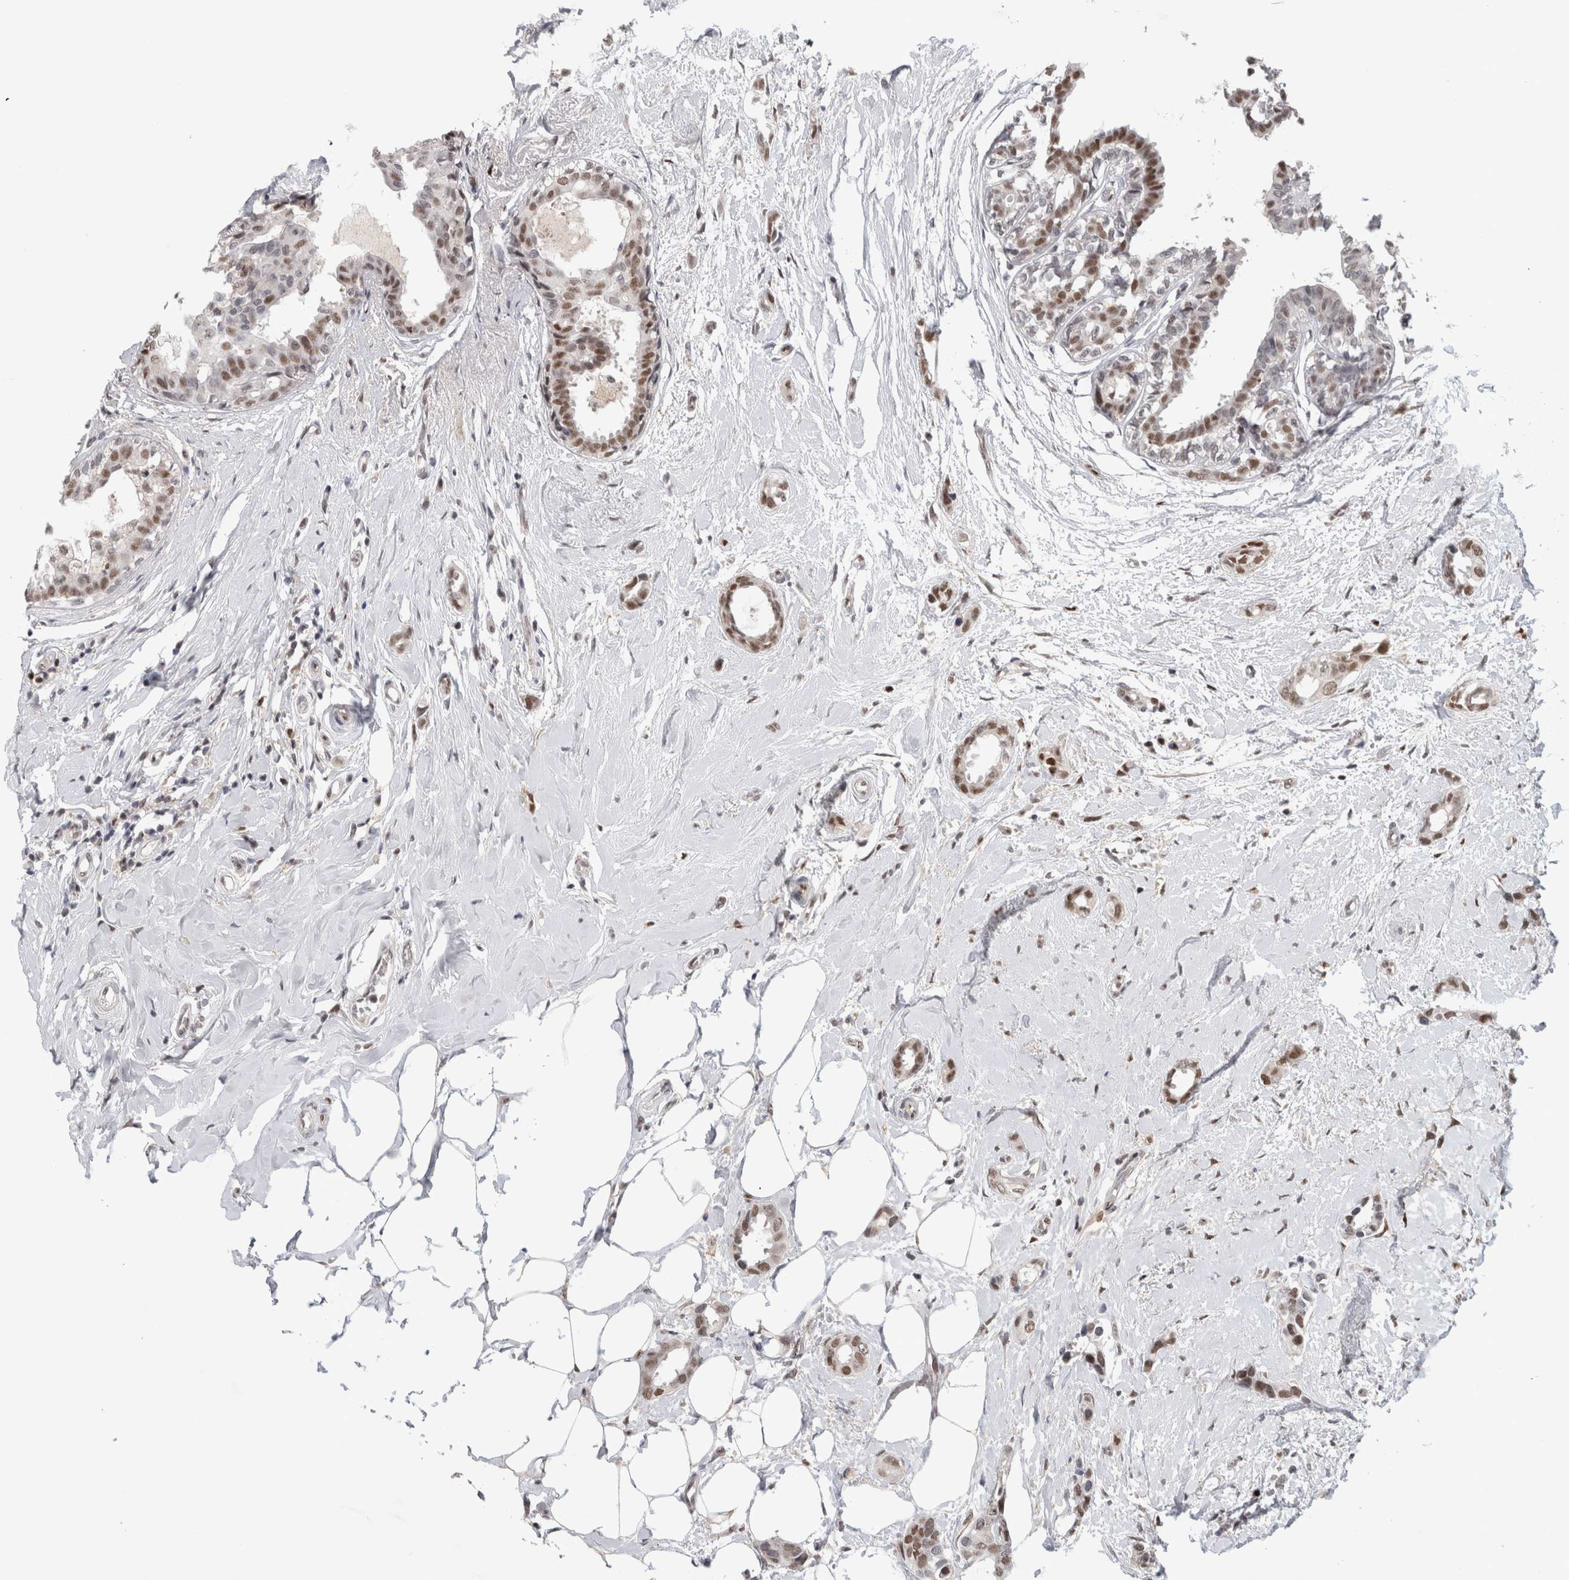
{"staining": {"intensity": "moderate", "quantity": "25%-75%", "location": "nuclear"}, "tissue": "breast cancer", "cell_type": "Tumor cells", "image_type": "cancer", "snomed": [{"axis": "morphology", "description": "Duct carcinoma"}, {"axis": "topography", "description": "Breast"}], "caption": "Protein staining of breast cancer (infiltrating ductal carcinoma) tissue shows moderate nuclear staining in approximately 25%-75% of tumor cells. Nuclei are stained in blue.", "gene": "SRARP", "patient": {"sex": "female", "age": 55}}